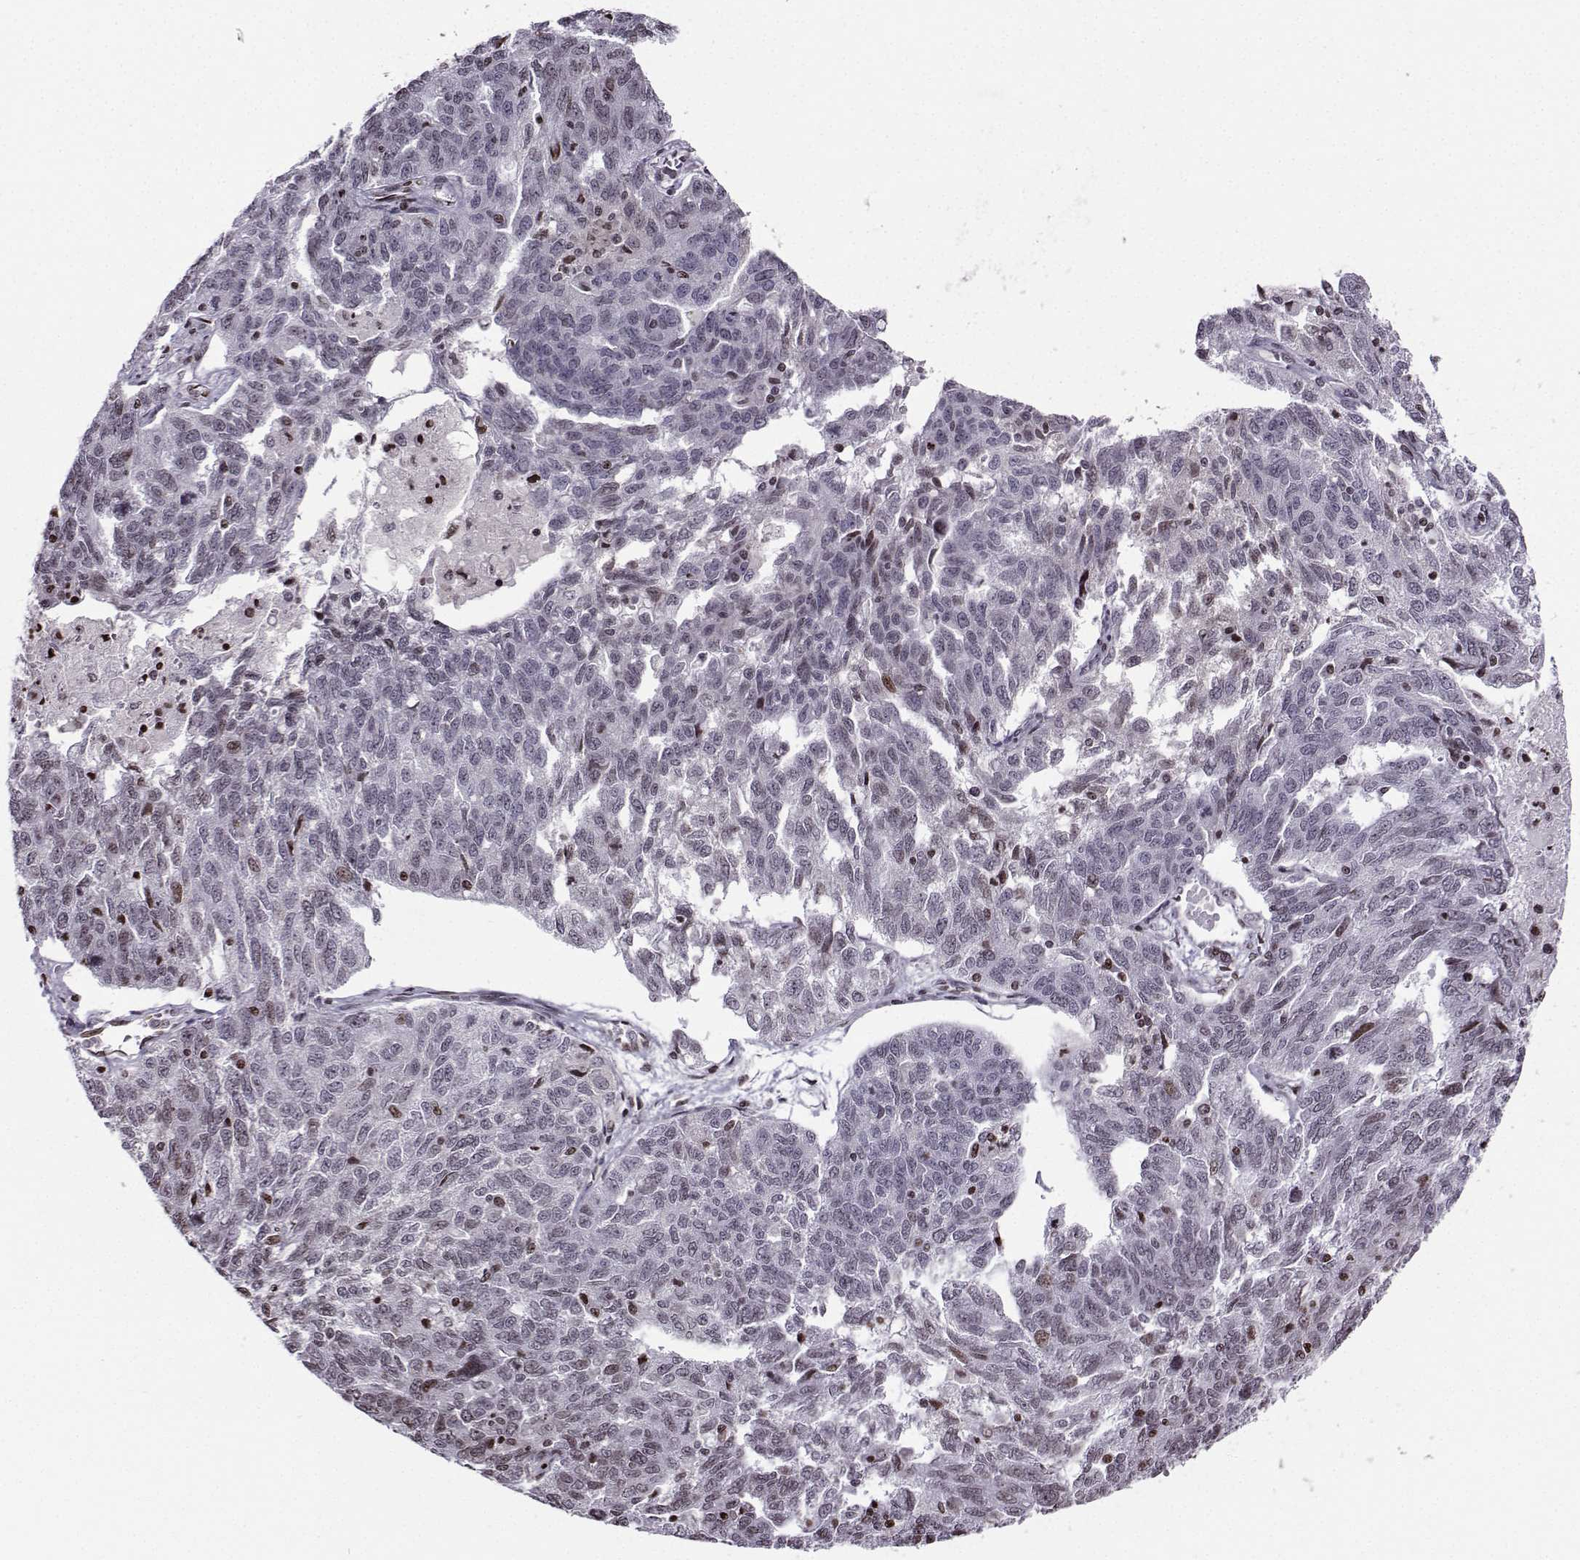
{"staining": {"intensity": "weak", "quantity": "<25%", "location": "nuclear"}, "tissue": "ovarian cancer", "cell_type": "Tumor cells", "image_type": "cancer", "snomed": [{"axis": "morphology", "description": "Cystadenocarcinoma, serous, NOS"}, {"axis": "topography", "description": "Ovary"}], "caption": "A high-resolution photomicrograph shows immunohistochemistry (IHC) staining of ovarian cancer (serous cystadenocarcinoma), which exhibits no significant expression in tumor cells.", "gene": "ZNF19", "patient": {"sex": "female", "age": 71}}